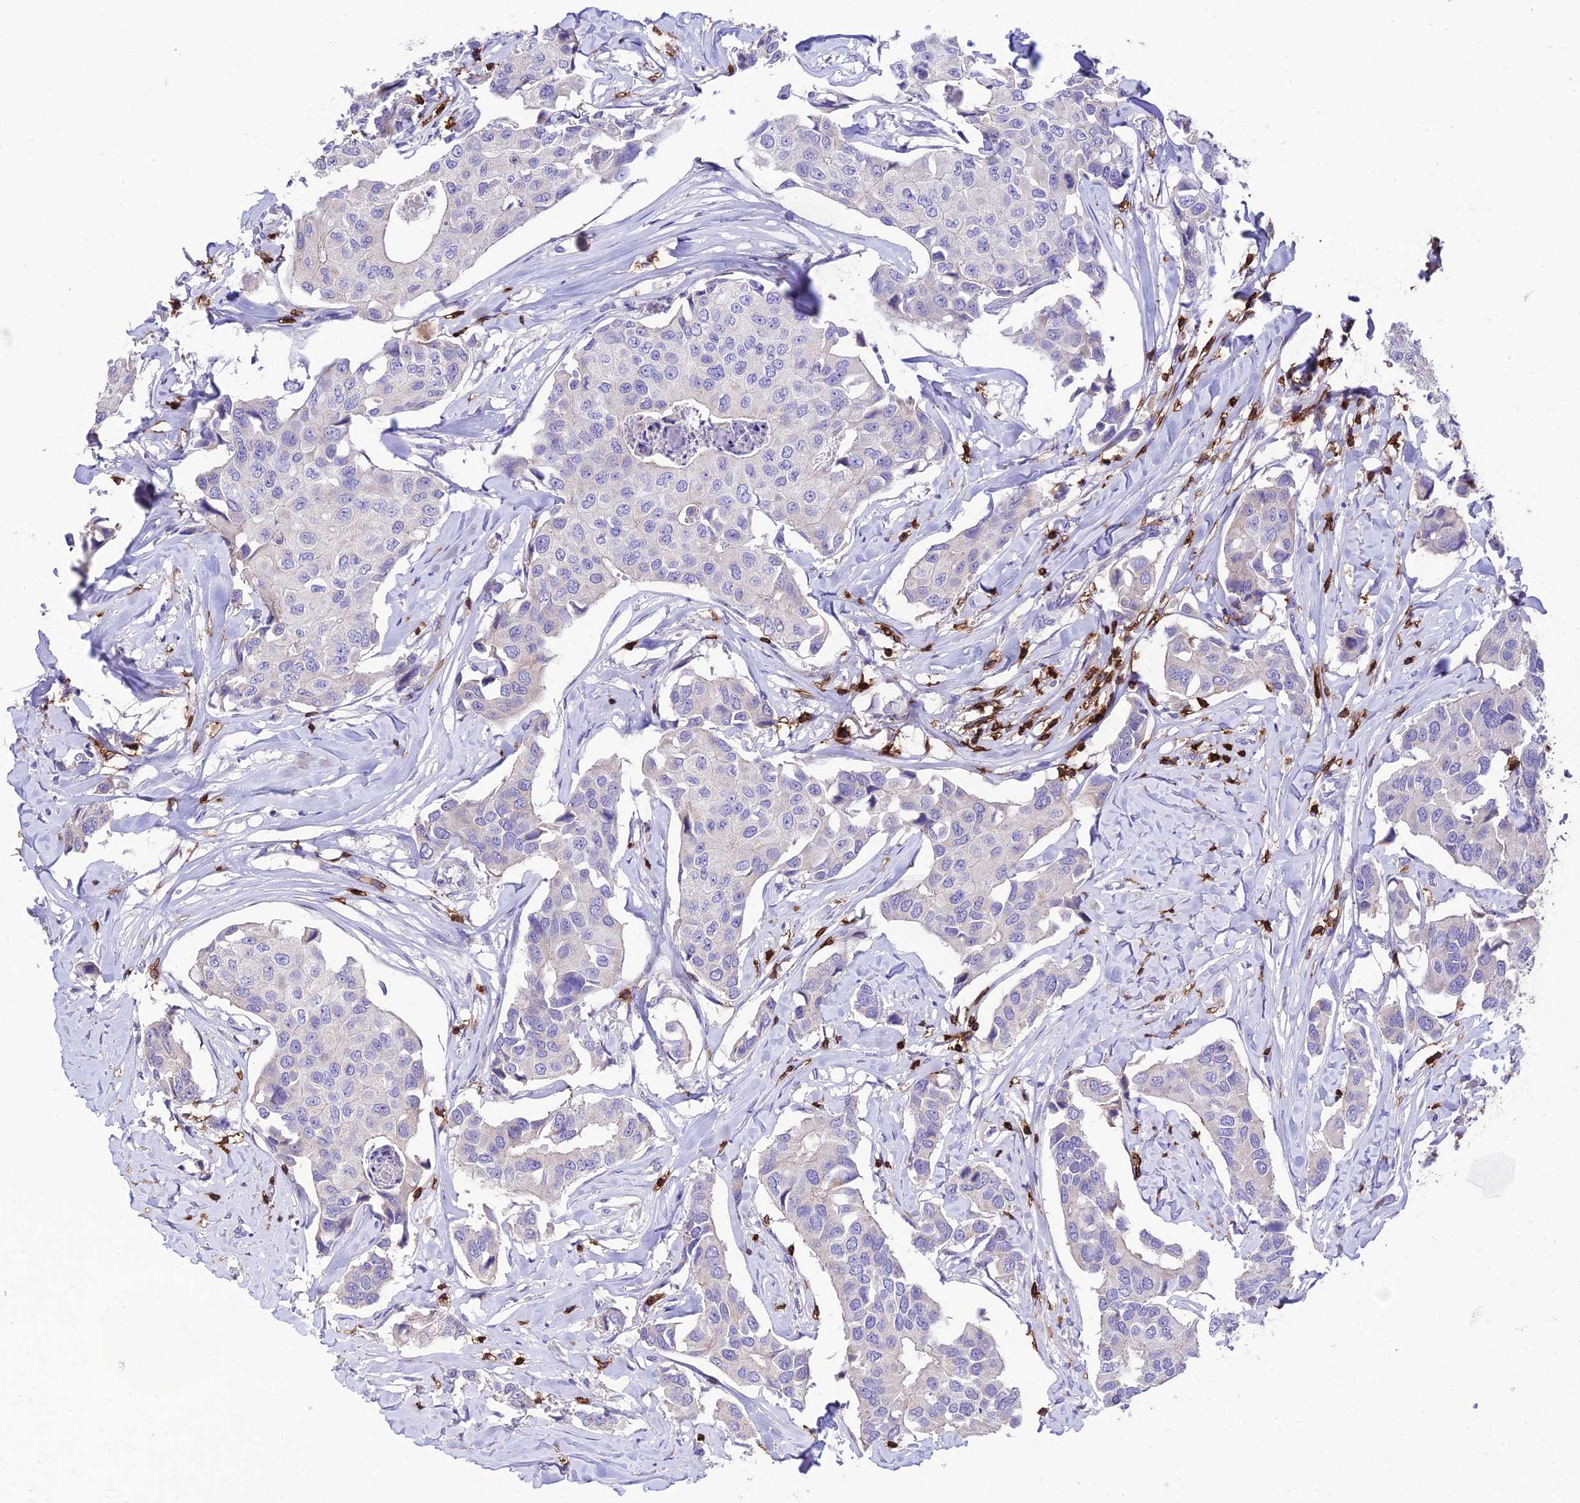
{"staining": {"intensity": "negative", "quantity": "none", "location": "none"}, "tissue": "breast cancer", "cell_type": "Tumor cells", "image_type": "cancer", "snomed": [{"axis": "morphology", "description": "Duct carcinoma"}, {"axis": "topography", "description": "Breast"}], "caption": "Tumor cells are negative for protein expression in human intraductal carcinoma (breast).", "gene": "PTPRCAP", "patient": {"sex": "female", "age": 80}}